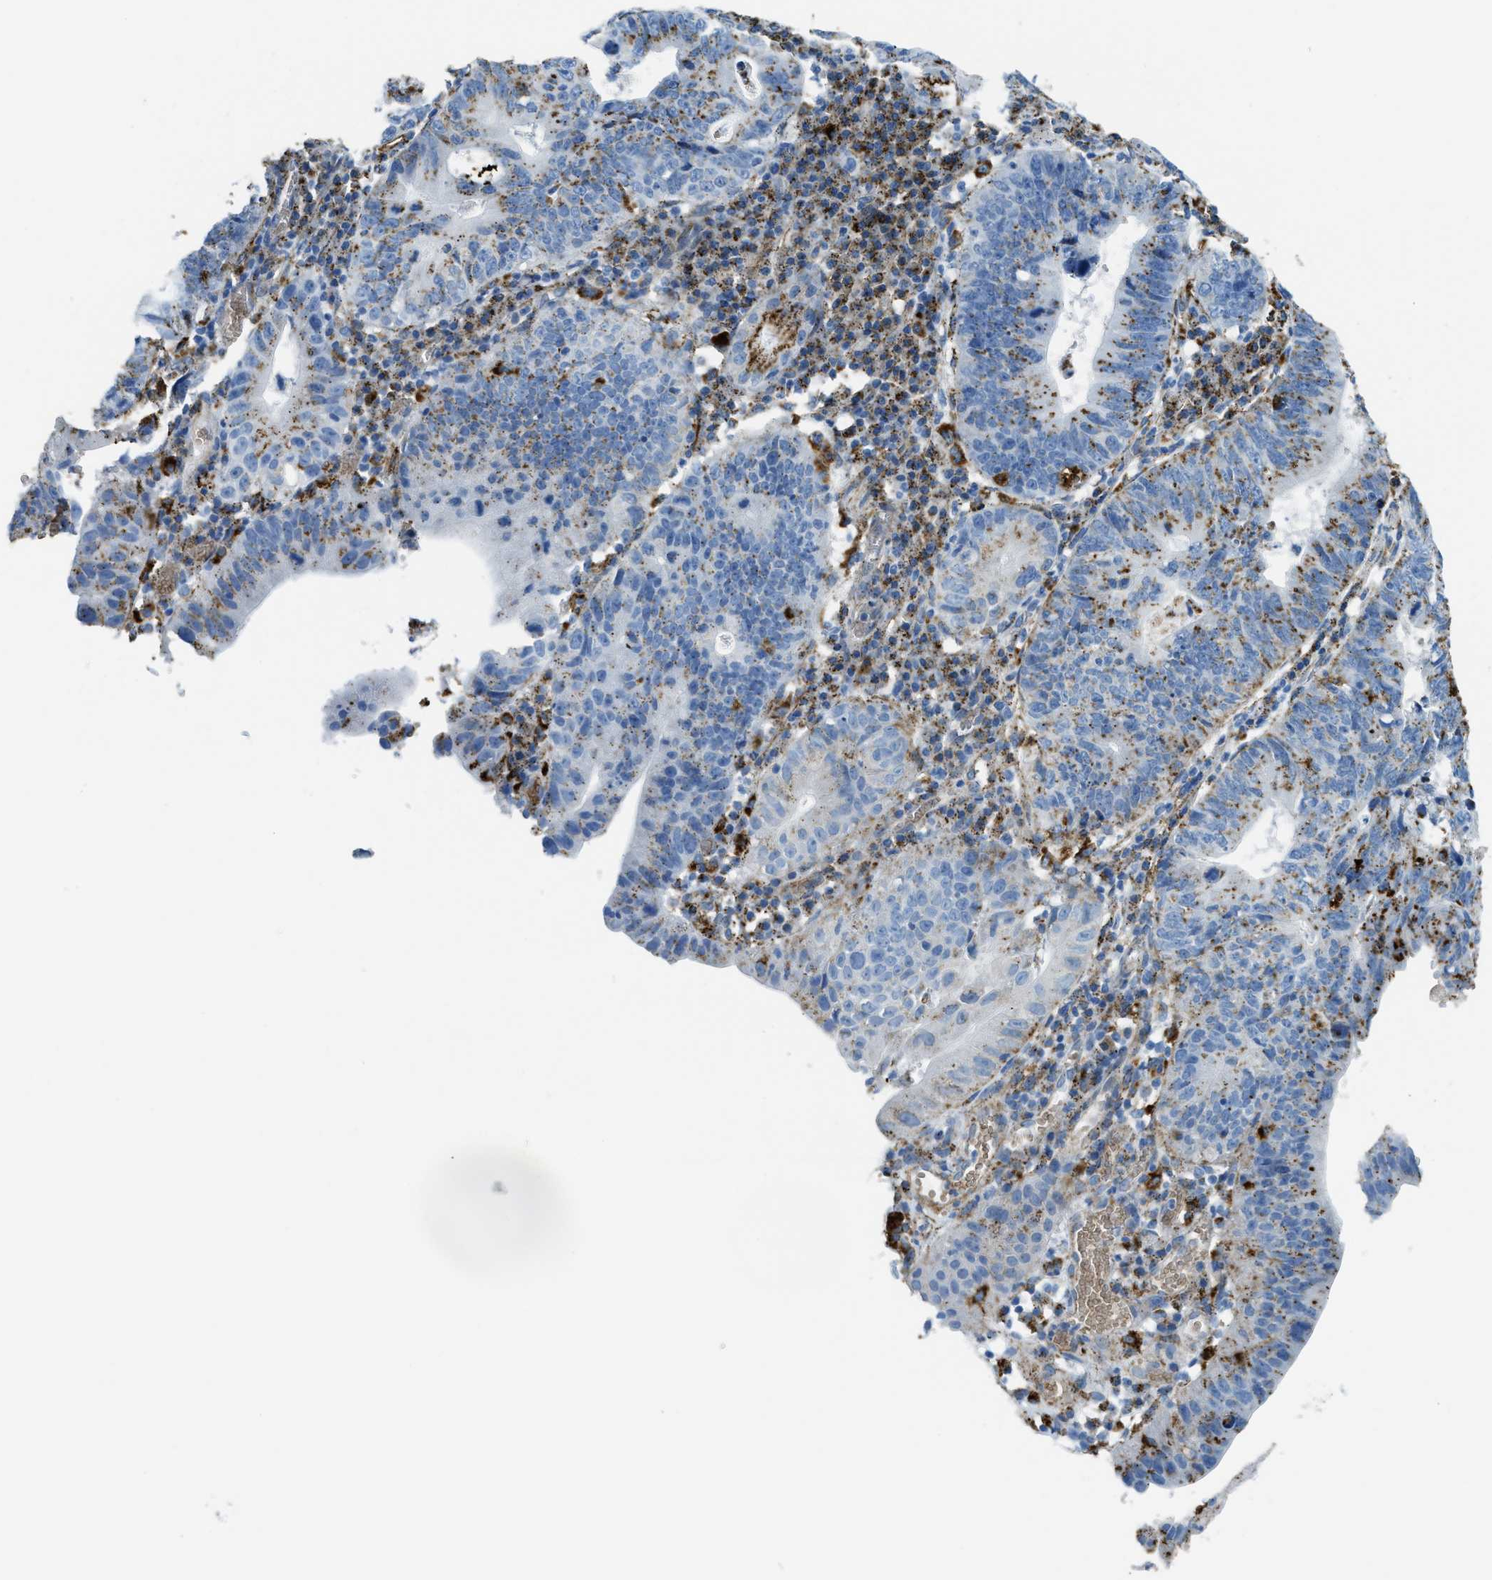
{"staining": {"intensity": "strong", "quantity": ">75%", "location": "cytoplasmic/membranous"}, "tissue": "stomach cancer", "cell_type": "Tumor cells", "image_type": "cancer", "snomed": [{"axis": "morphology", "description": "Adenocarcinoma, NOS"}, {"axis": "topography", "description": "Stomach"}], "caption": "Stomach cancer stained with DAB (3,3'-diaminobenzidine) immunohistochemistry demonstrates high levels of strong cytoplasmic/membranous positivity in approximately >75% of tumor cells.", "gene": "SCARB2", "patient": {"sex": "male", "age": 59}}